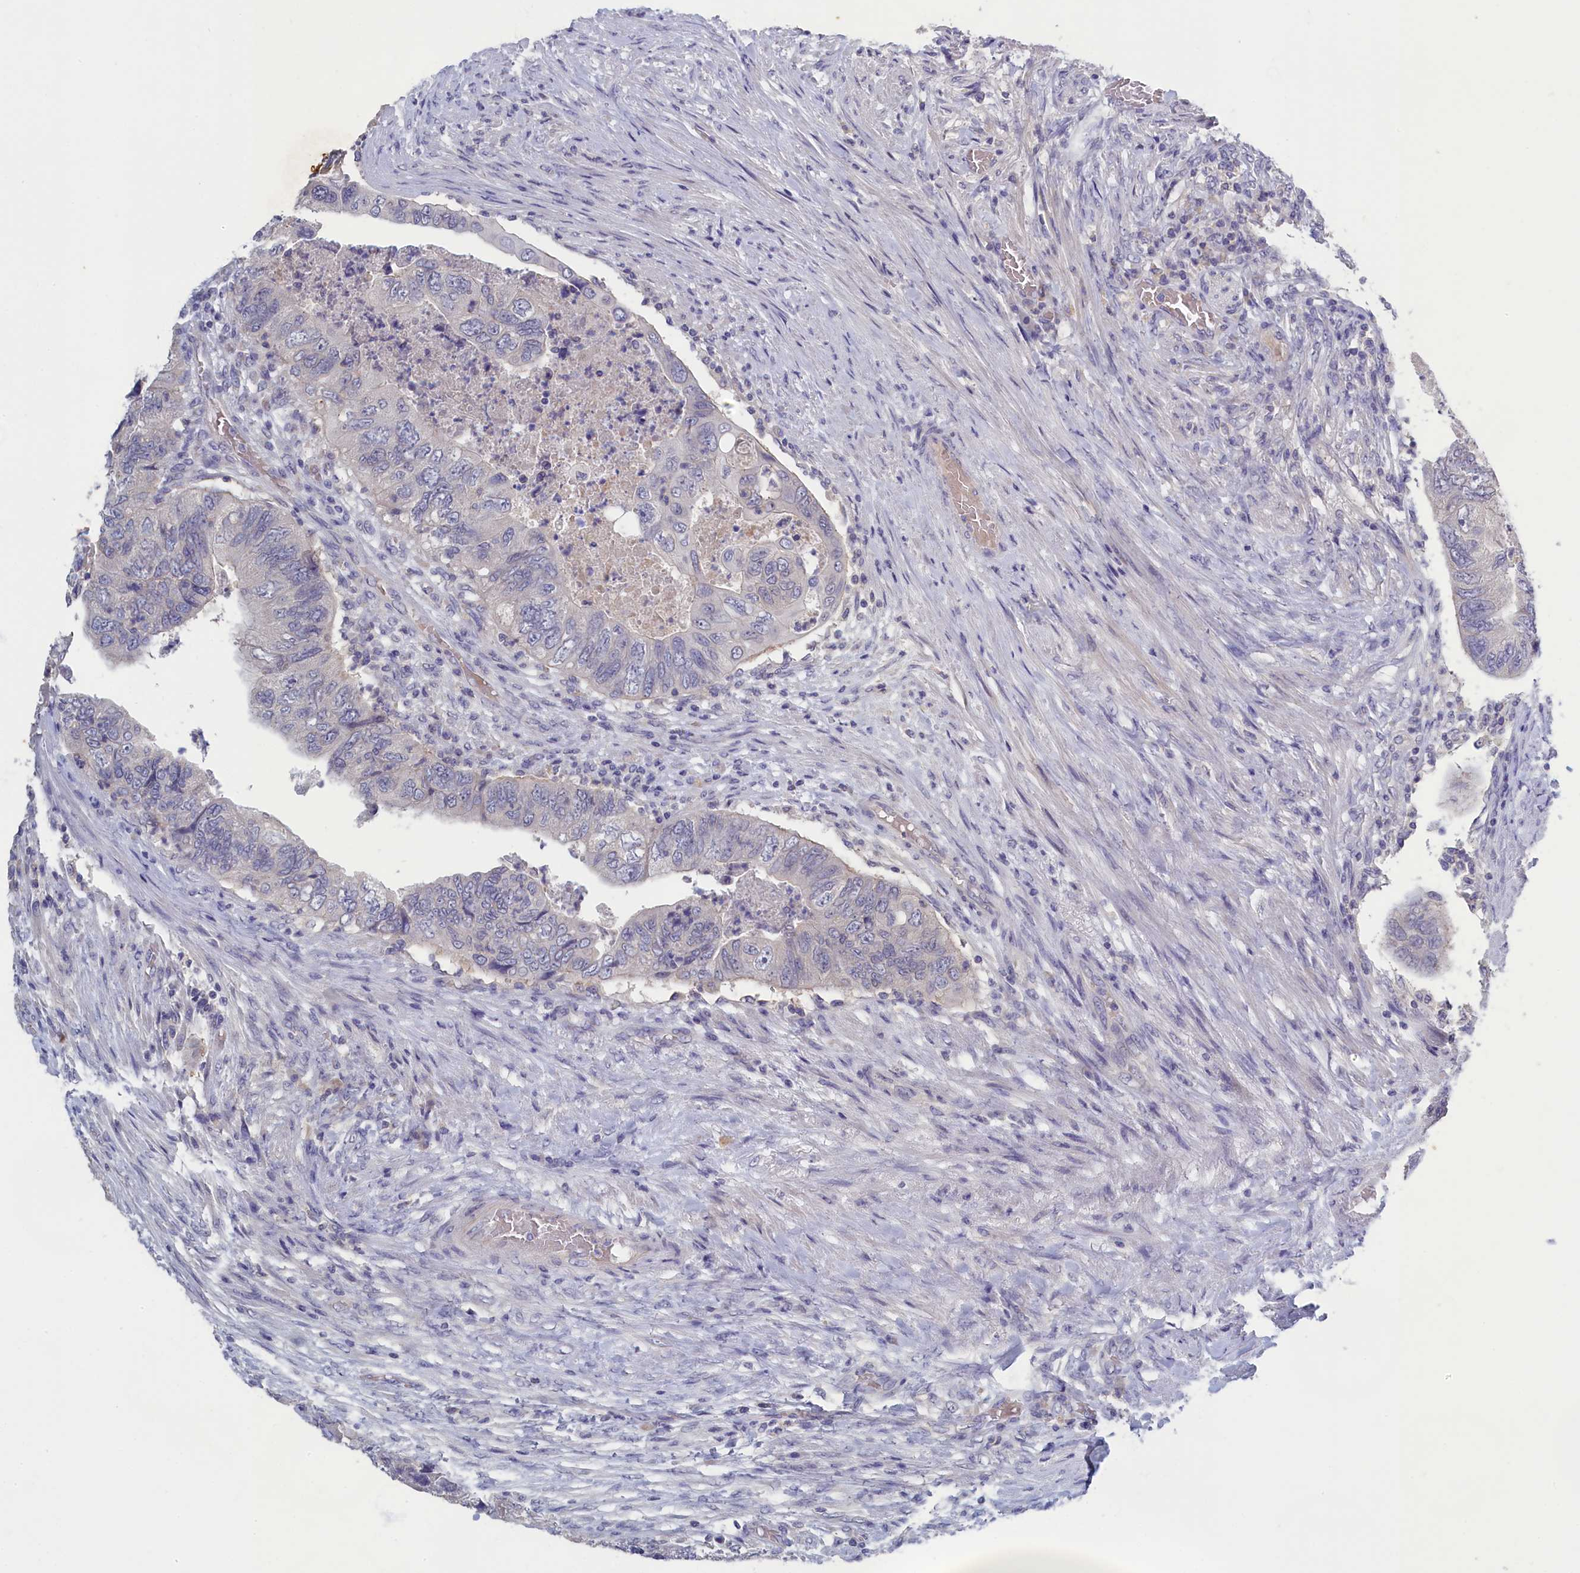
{"staining": {"intensity": "negative", "quantity": "none", "location": "none"}, "tissue": "colorectal cancer", "cell_type": "Tumor cells", "image_type": "cancer", "snomed": [{"axis": "morphology", "description": "Adenocarcinoma, NOS"}, {"axis": "topography", "description": "Rectum"}], "caption": "Immunohistochemical staining of colorectal adenocarcinoma reveals no significant expression in tumor cells.", "gene": "CELF5", "patient": {"sex": "male", "age": 63}}